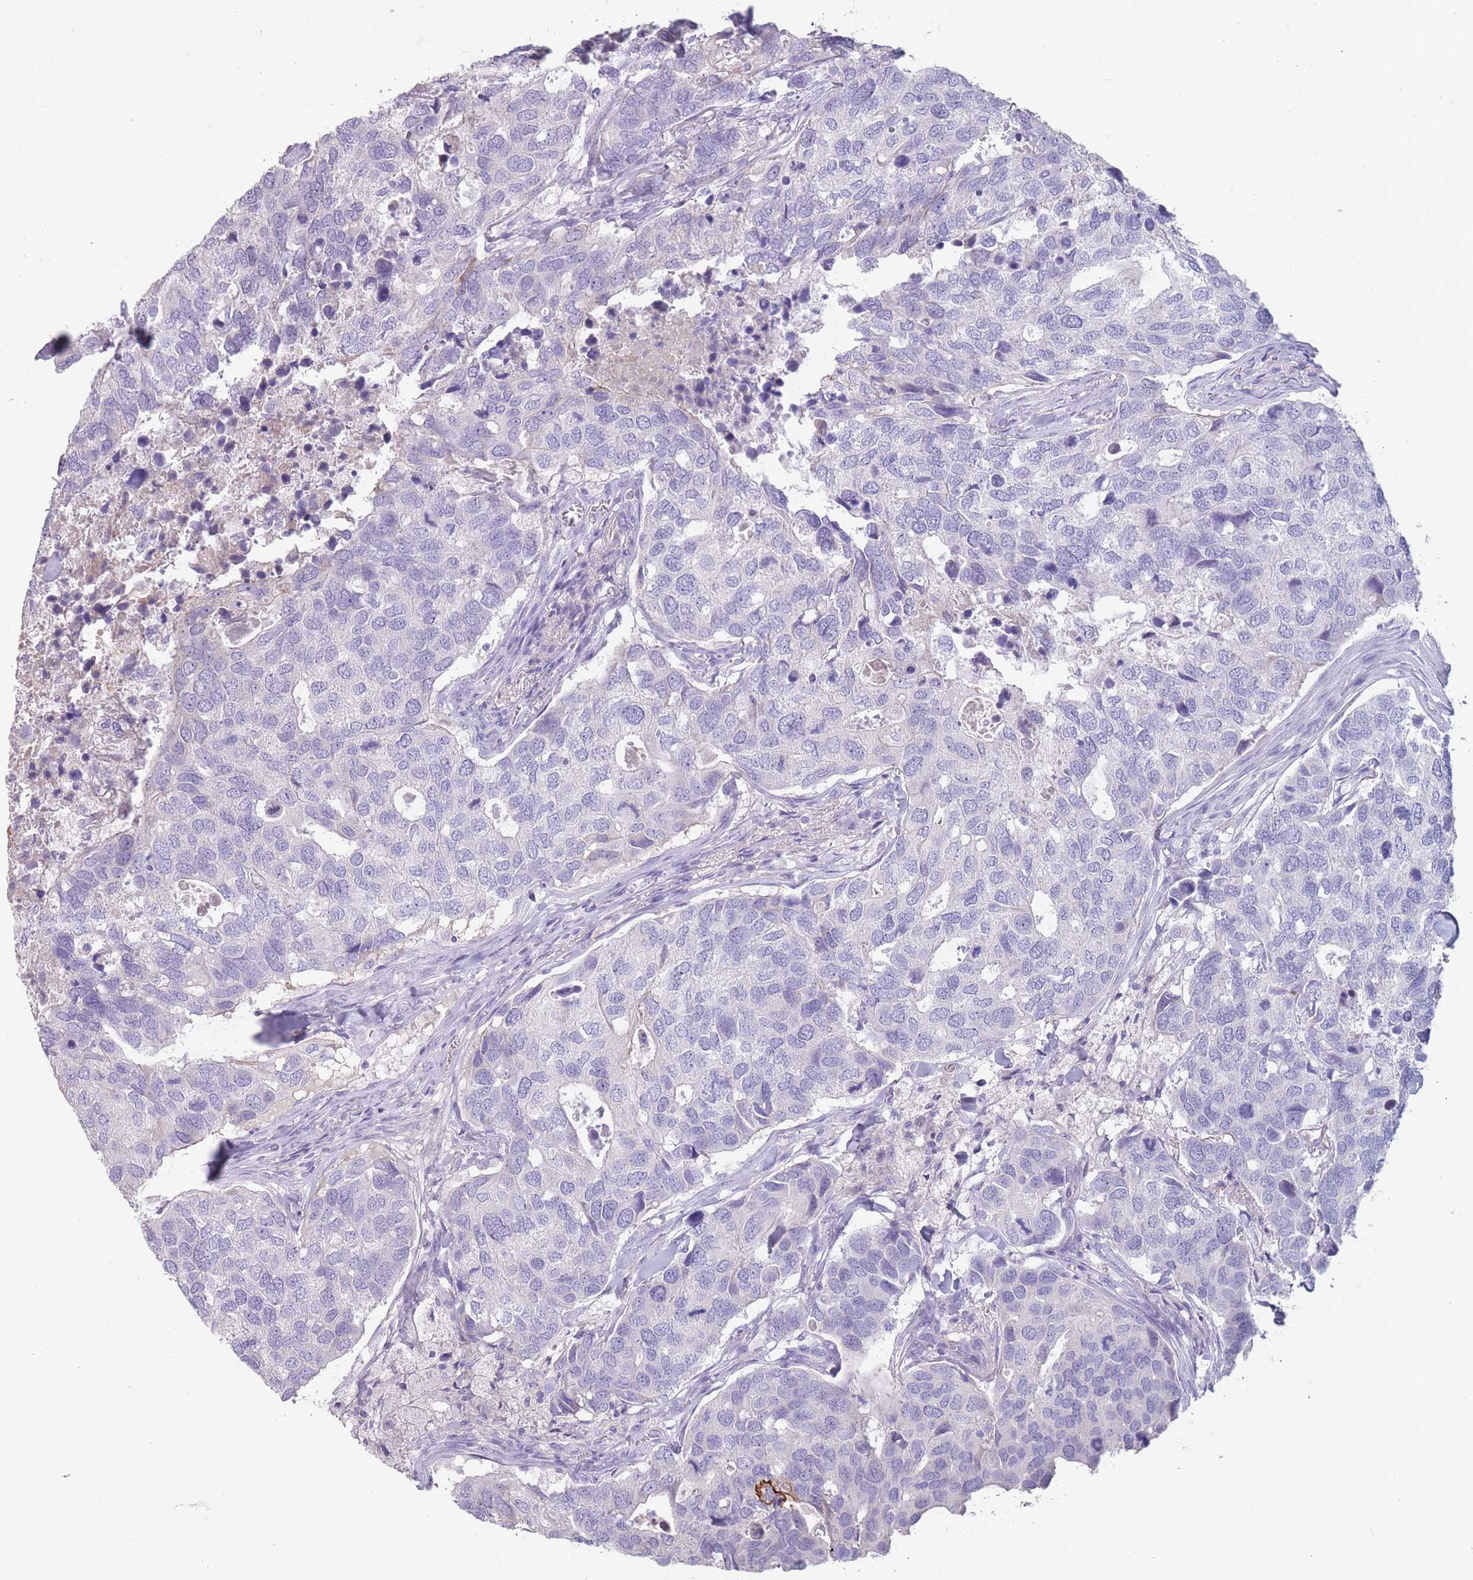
{"staining": {"intensity": "negative", "quantity": "none", "location": "none"}, "tissue": "breast cancer", "cell_type": "Tumor cells", "image_type": "cancer", "snomed": [{"axis": "morphology", "description": "Duct carcinoma"}, {"axis": "topography", "description": "Breast"}], "caption": "Breast infiltrating ductal carcinoma stained for a protein using immunohistochemistry displays no positivity tumor cells.", "gene": "RHBG", "patient": {"sex": "female", "age": 83}}